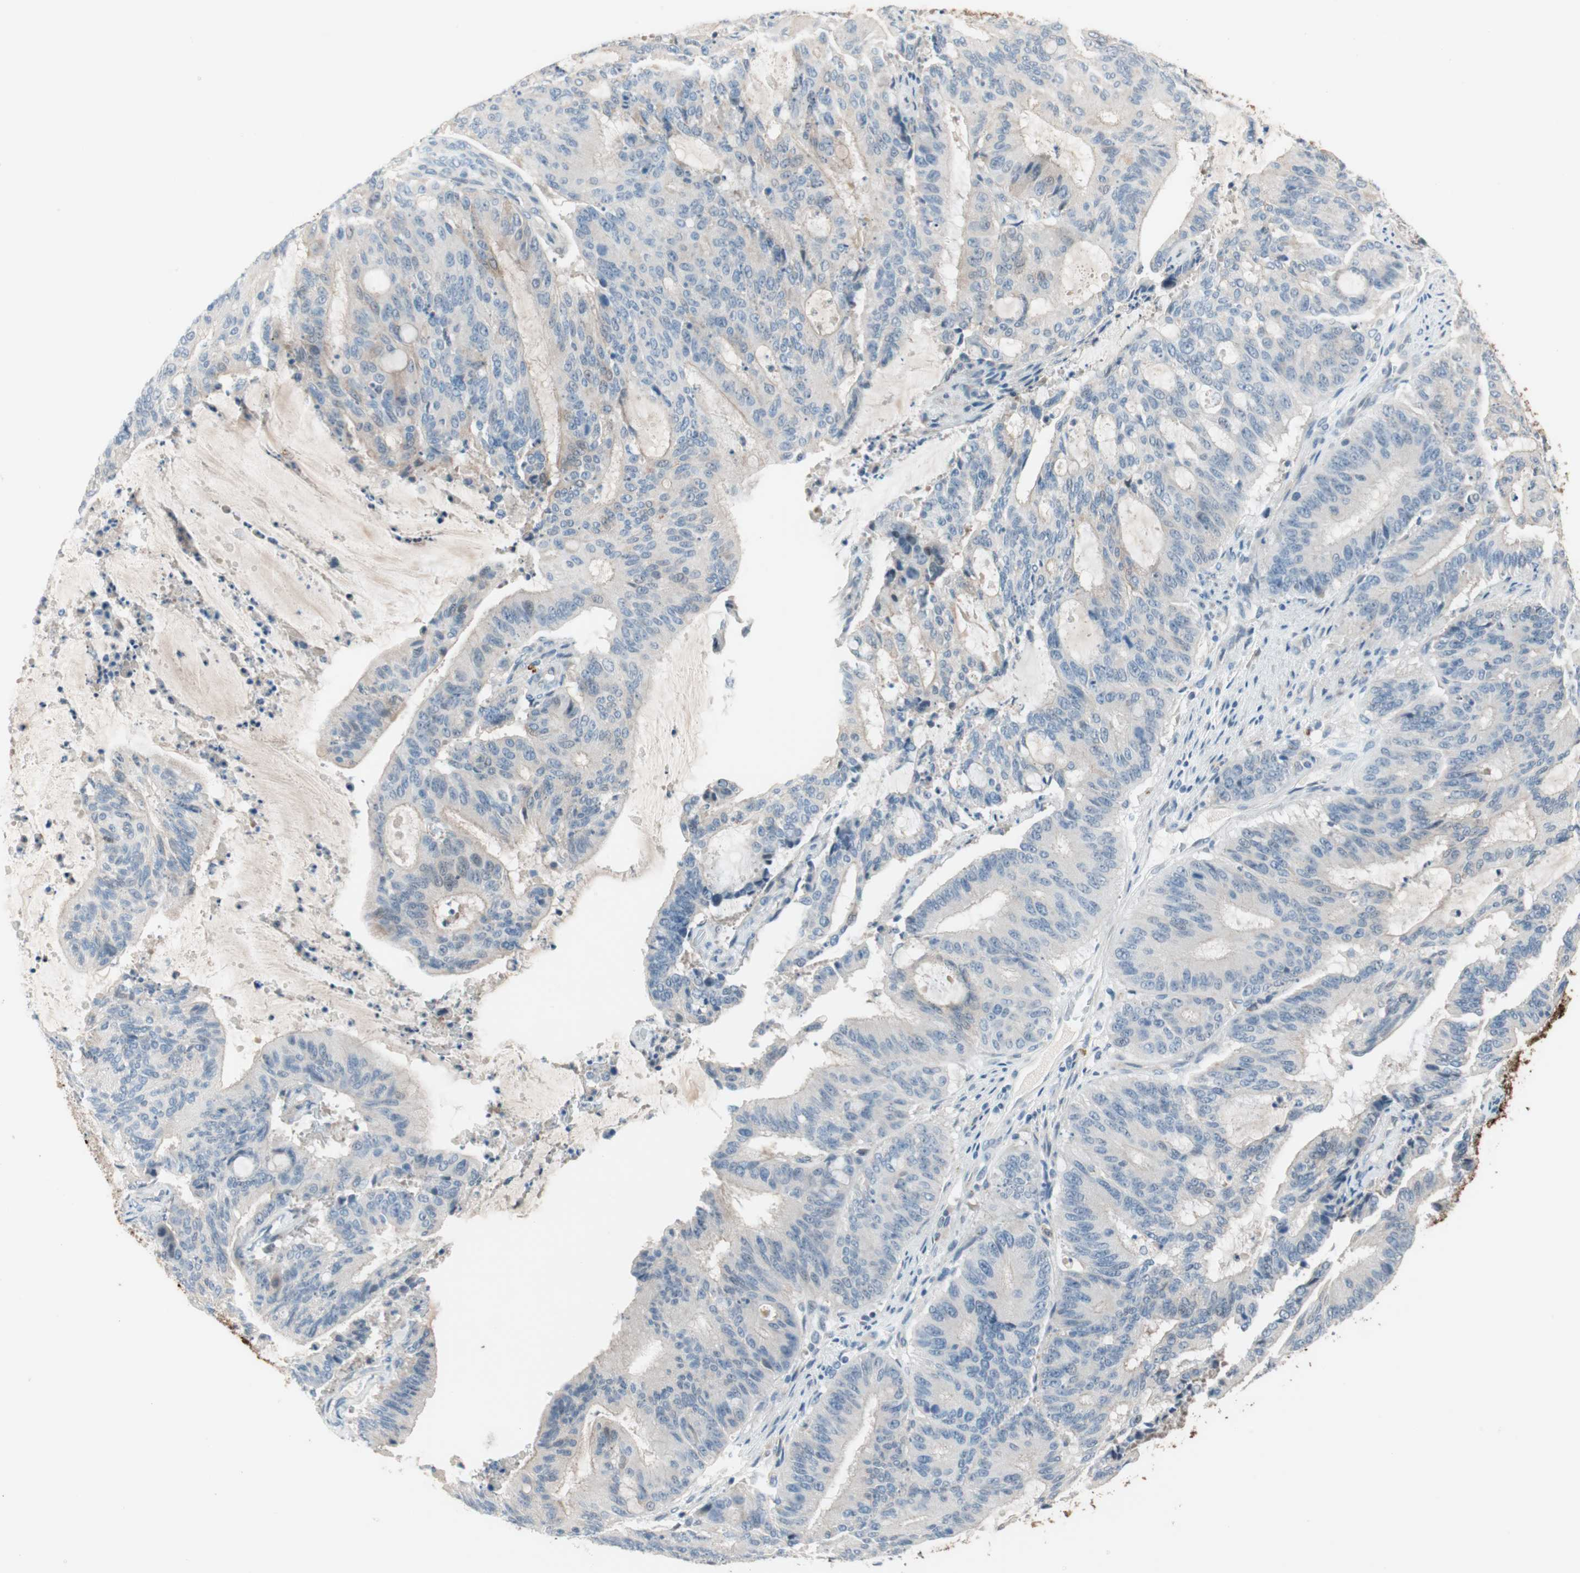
{"staining": {"intensity": "negative", "quantity": "none", "location": "none"}, "tissue": "liver cancer", "cell_type": "Tumor cells", "image_type": "cancer", "snomed": [{"axis": "morphology", "description": "Cholangiocarcinoma"}, {"axis": "topography", "description": "Liver"}], "caption": "Photomicrograph shows no significant protein expression in tumor cells of liver cancer (cholangiocarcinoma).", "gene": "PDZK1", "patient": {"sex": "female", "age": 73}}